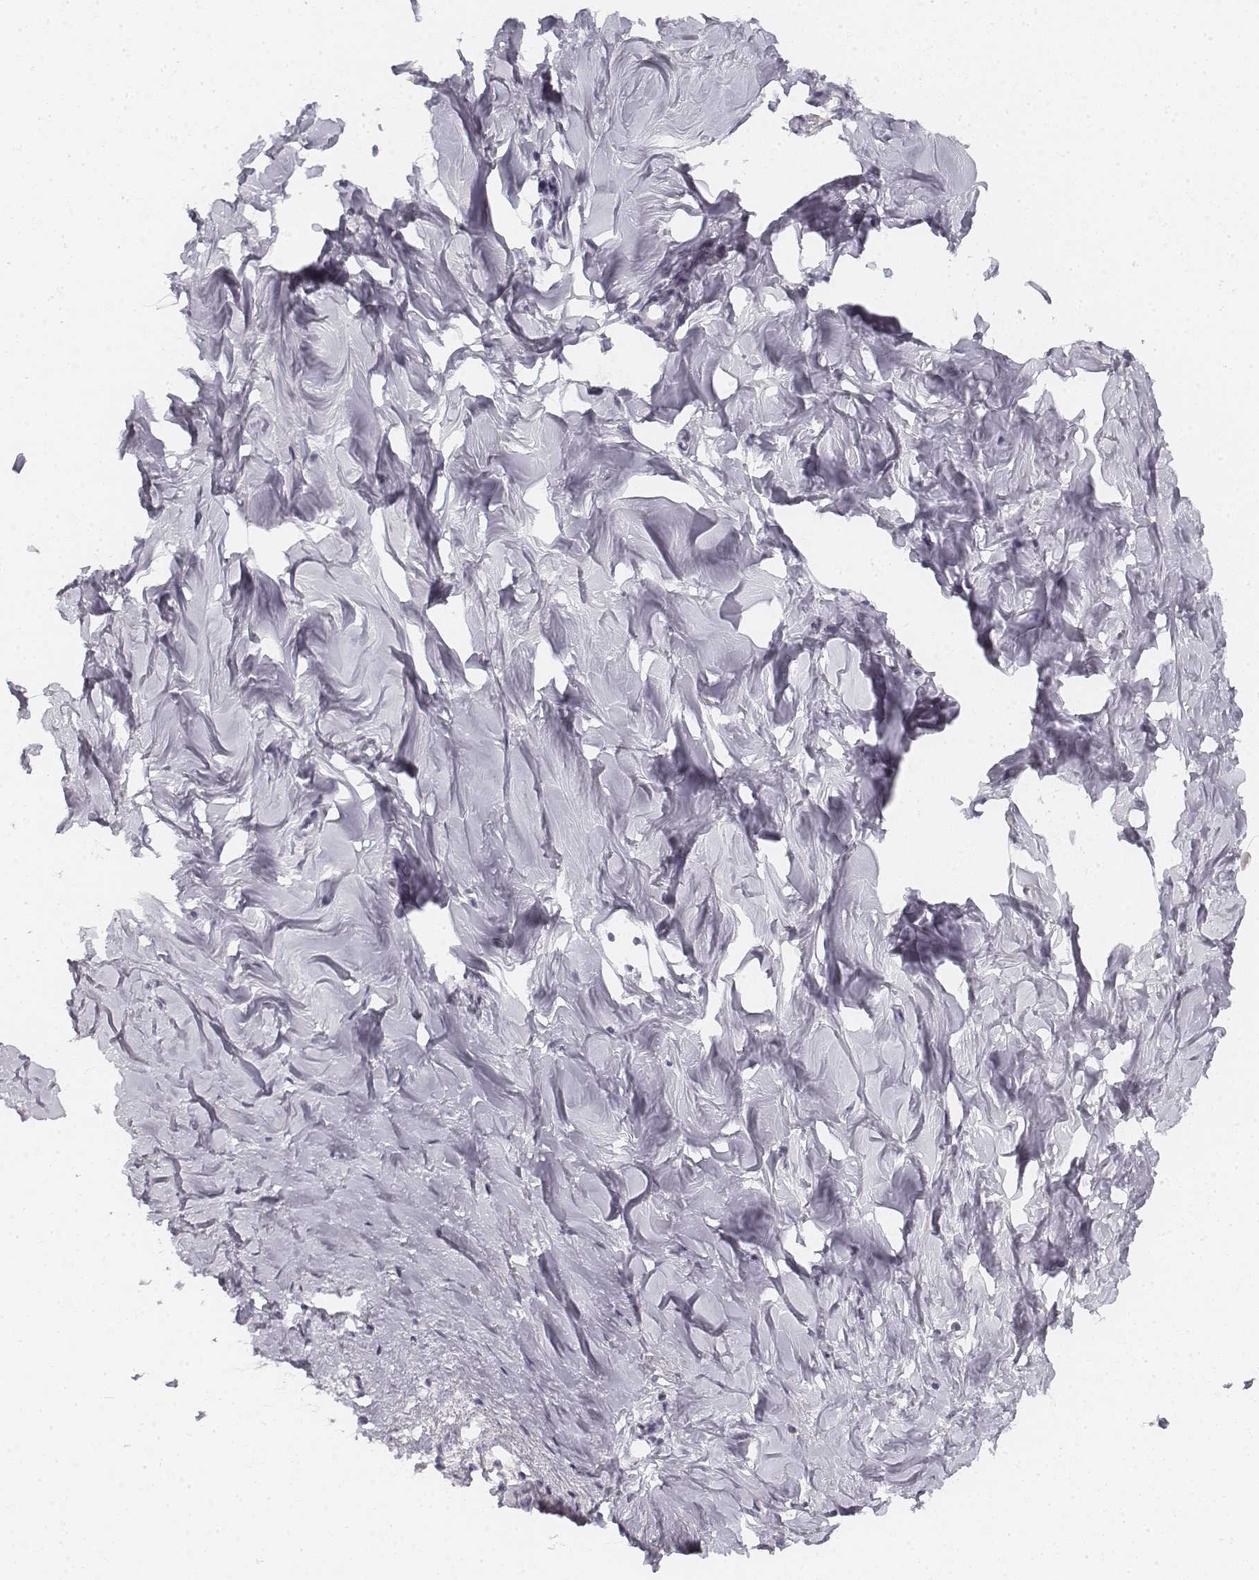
{"staining": {"intensity": "negative", "quantity": "none", "location": "none"}, "tissue": "breast", "cell_type": "Adipocytes", "image_type": "normal", "snomed": [{"axis": "morphology", "description": "Normal tissue, NOS"}, {"axis": "topography", "description": "Breast"}], "caption": "Breast was stained to show a protein in brown. There is no significant expression in adipocytes. (DAB immunohistochemistry (IHC) visualized using brightfield microscopy, high magnification).", "gene": "KRTAP2", "patient": {"sex": "female", "age": 27}}